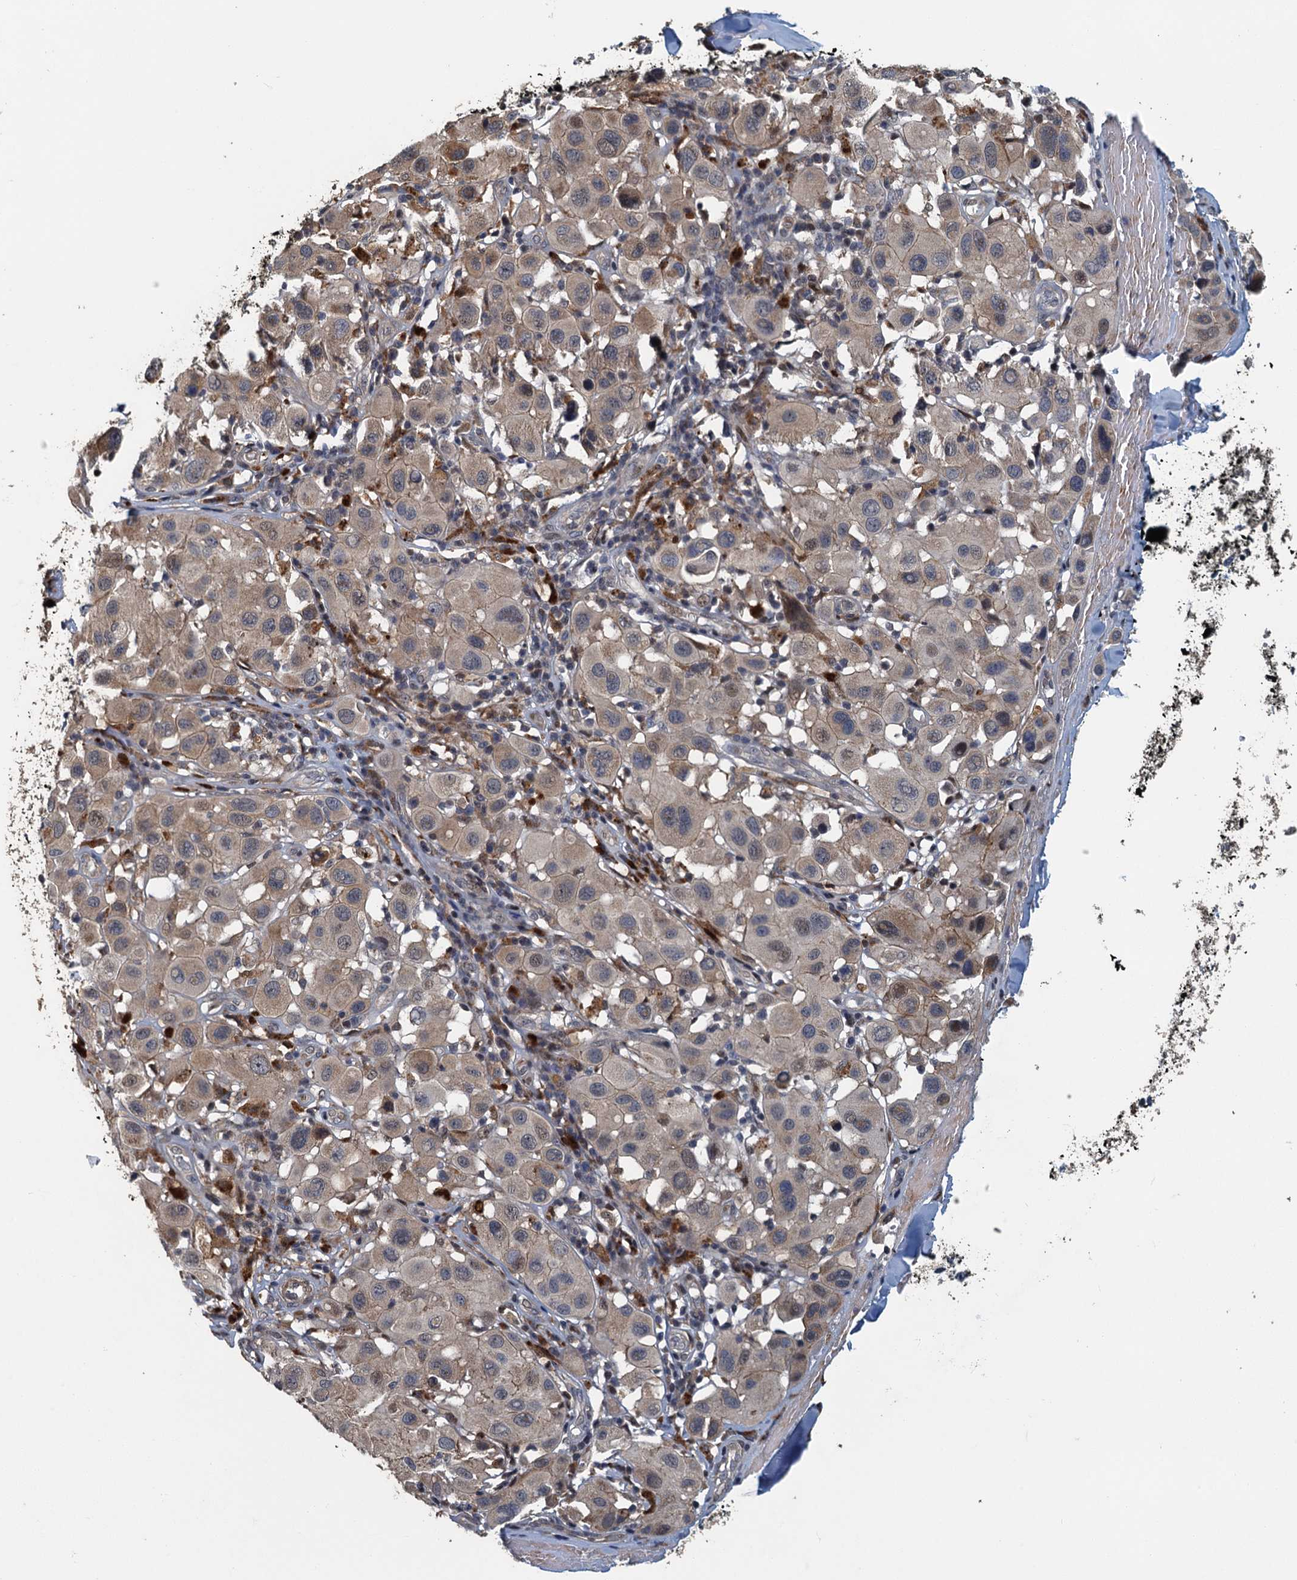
{"staining": {"intensity": "weak", "quantity": ">75%", "location": "cytoplasmic/membranous"}, "tissue": "melanoma", "cell_type": "Tumor cells", "image_type": "cancer", "snomed": [{"axis": "morphology", "description": "Malignant melanoma, Metastatic site"}, {"axis": "topography", "description": "Skin"}], "caption": "Weak cytoplasmic/membranous staining is present in about >75% of tumor cells in malignant melanoma (metastatic site).", "gene": "AGRN", "patient": {"sex": "male", "age": 41}}